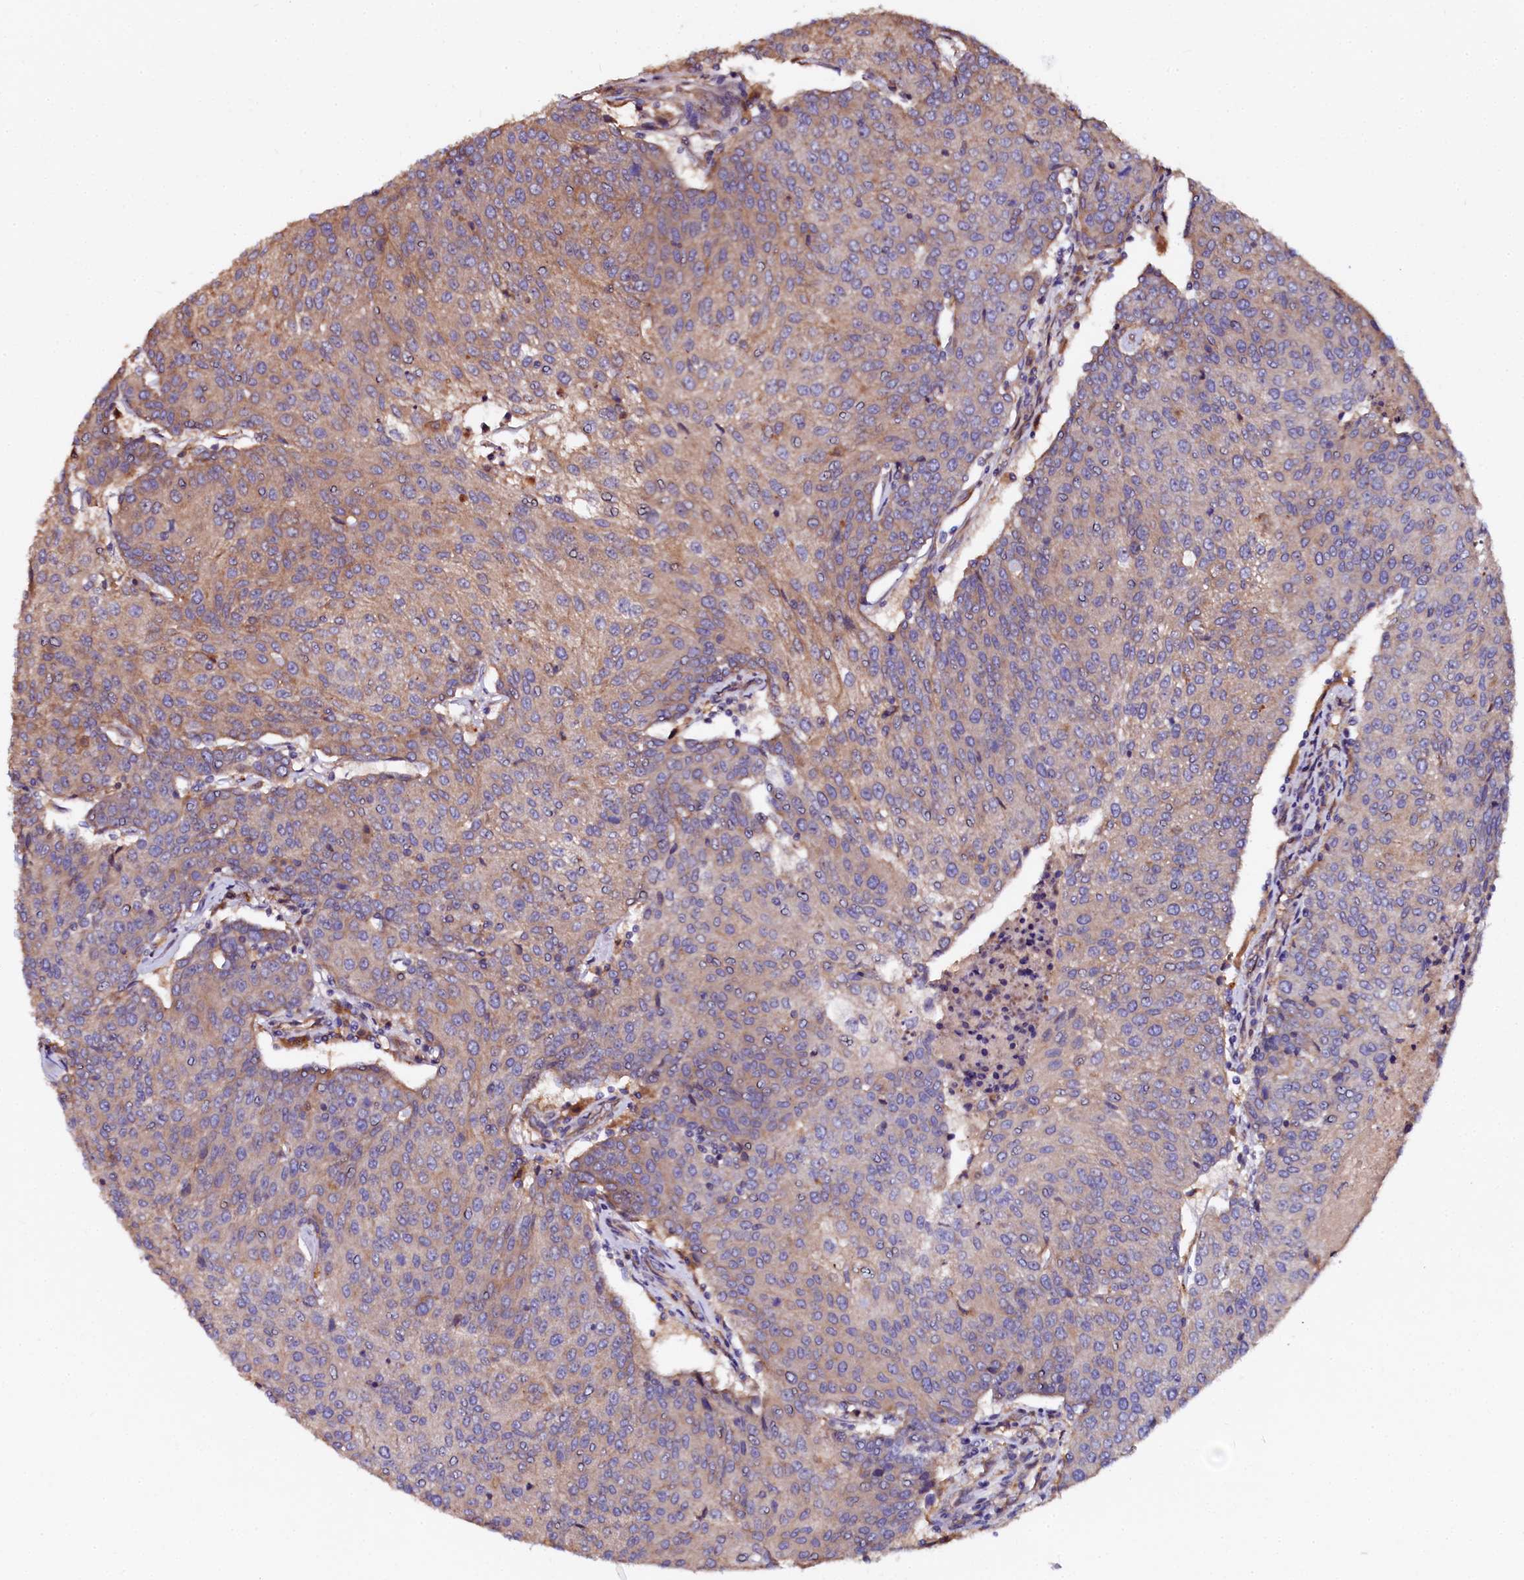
{"staining": {"intensity": "weak", "quantity": "25%-75%", "location": "cytoplasmic/membranous"}, "tissue": "urothelial cancer", "cell_type": "Tumor cells", "image_type": "cancer", "snomed": [{"axis": "morphology", "description": "Urothelial carcinoma, High grade"}, {"axis": "topography", "description": "Urinary bladder"}], "caption": "Urothelial carcinoma (high-grade) stained with DAB IHC exhibits low levels of weak cytoplasmic/membranous positivity in approximately 25%-75% of tumor cells.", "gene": "APPL2", "patient": {"sex": "female", "age": 85}}